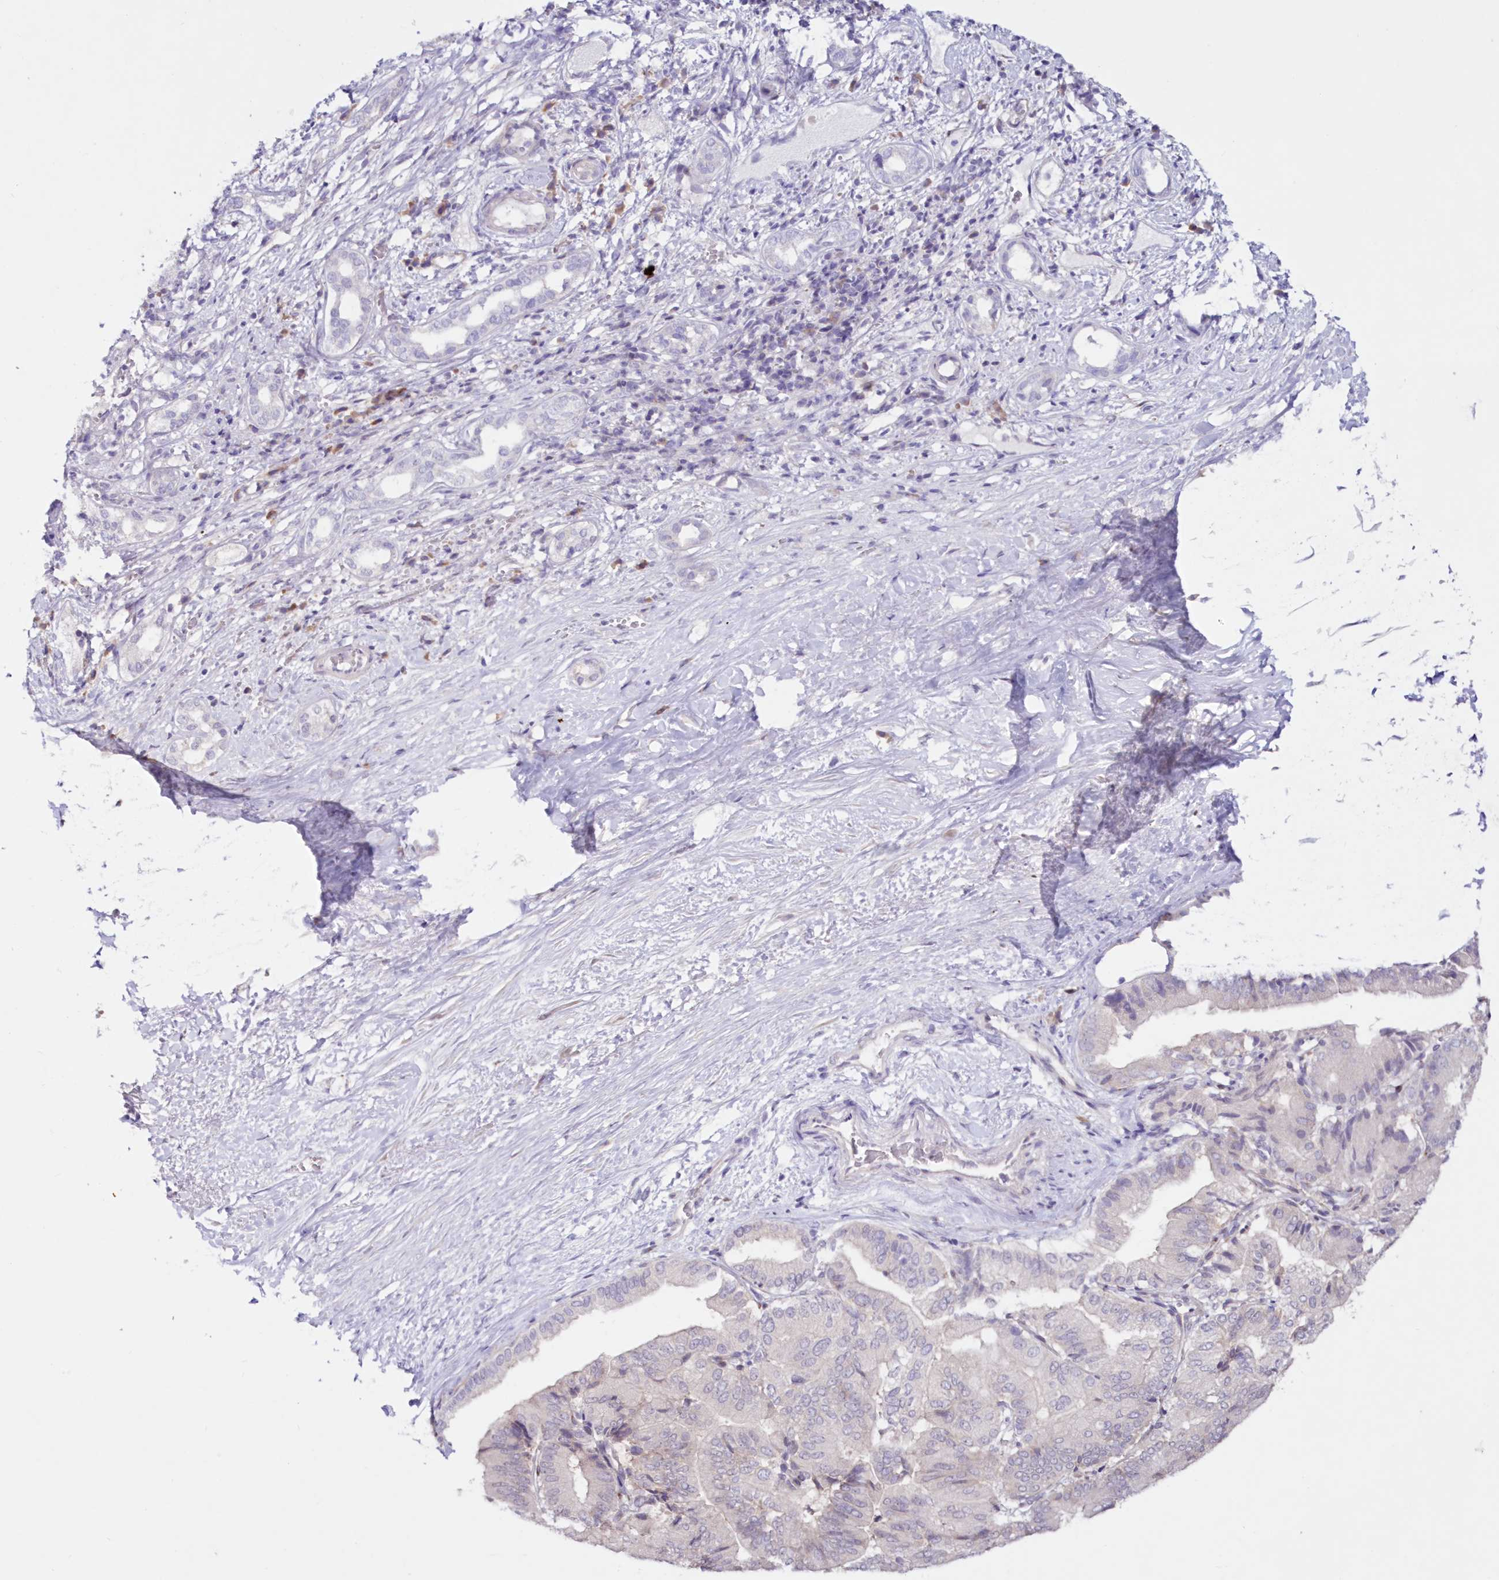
{"staining": {"intensity": "negative", "quantity": "none", "location": "none"}, "tissue": "liver cancer", "cell_type": "Tumor cells", "image_type": "cancer", "snomed": [{"axis": "morphology", "description": "Cholangiocarcinoma"}, {"axis": "topography", "description": "Liver"}], "caption": "IHC of human liver cancer (cholangiocarcinoma) reveals no staining in tumor cells.", "gene": "SNED1", "patient": {"sex": "female", "age": 75}}